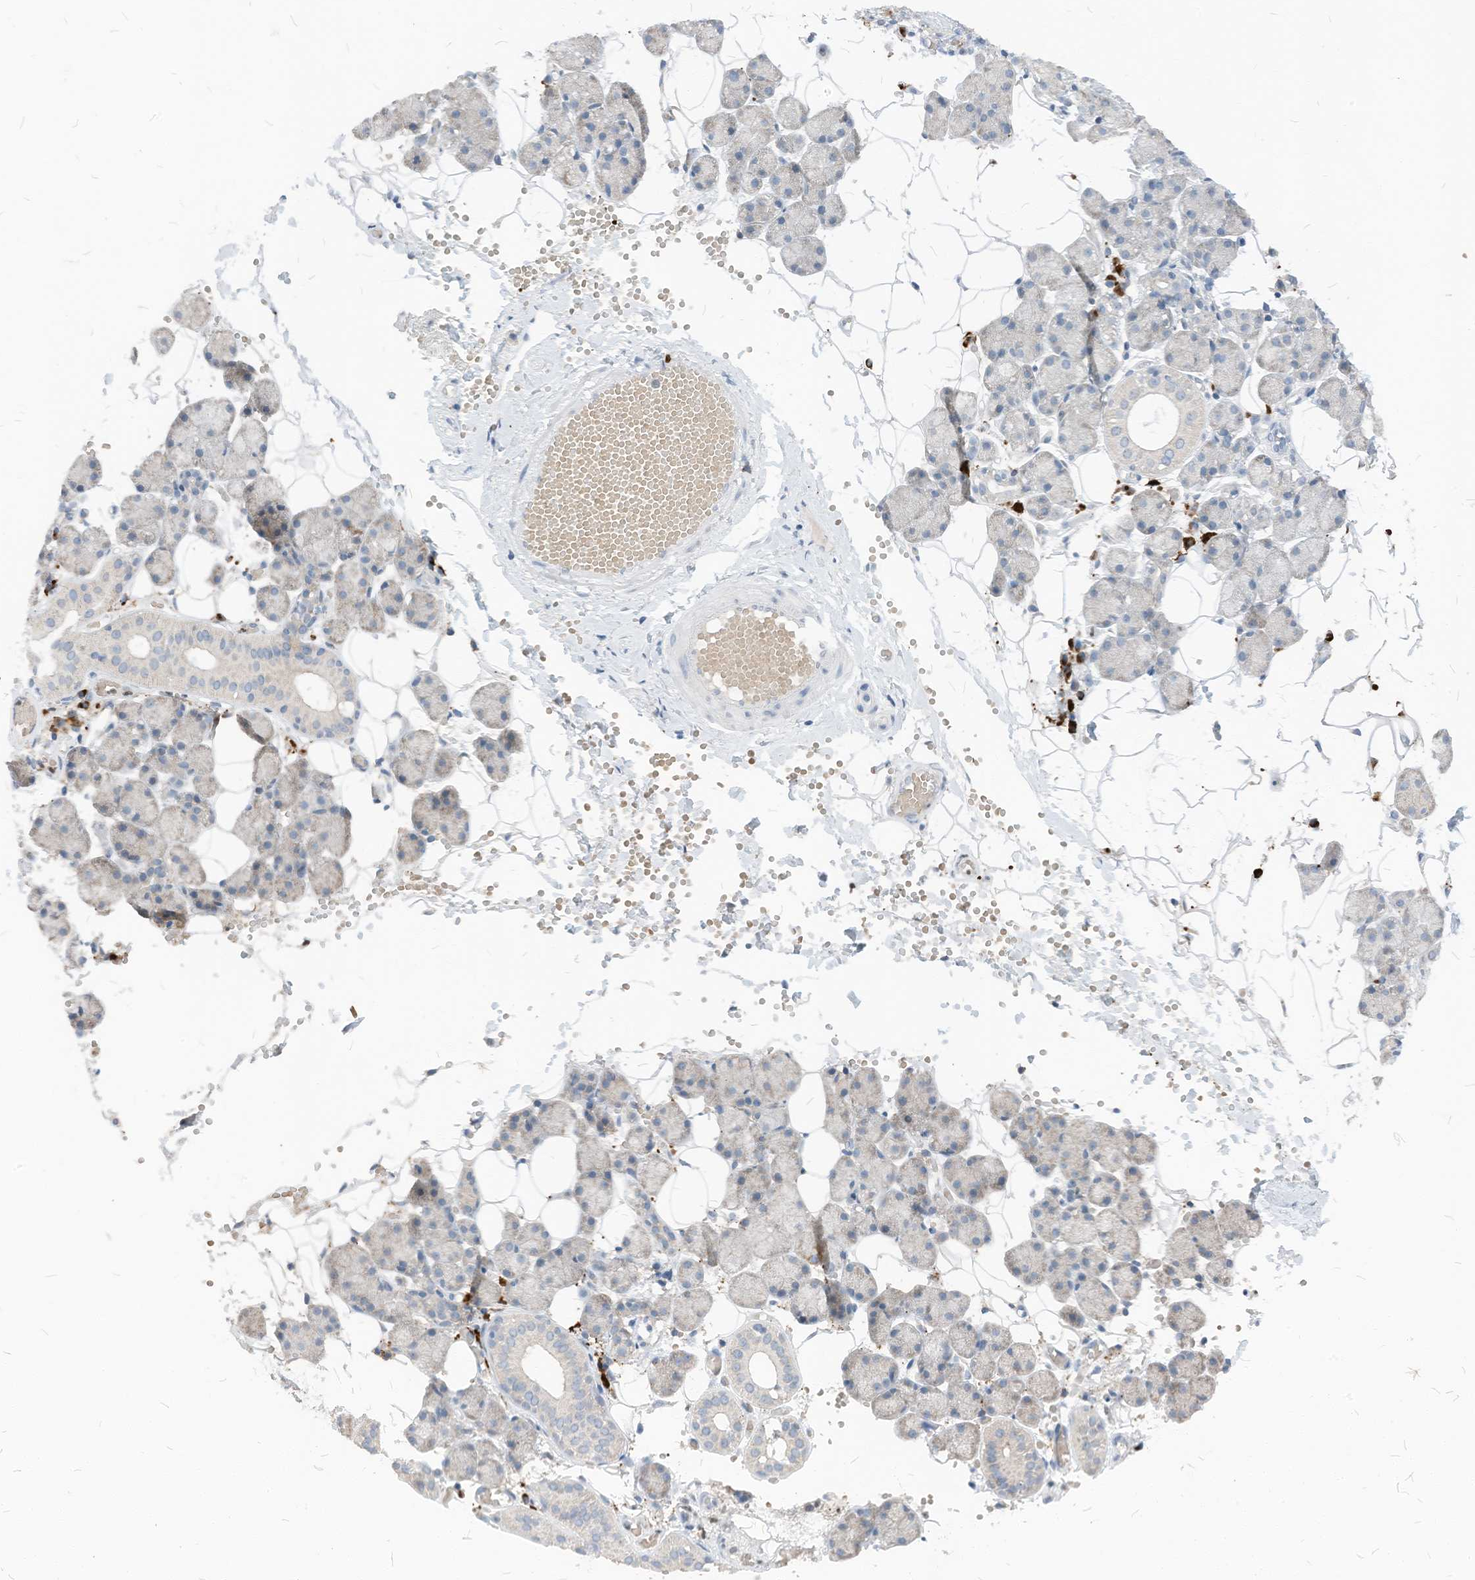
{"staining": {"intensity": "weak", "quantity": "<25%", "location": "cytoplasmic/membranous"}, "tissue": "salivary gland", "cell_type": "Glandular cells", "image_type": "normal", "snomed": [{"axis": "morphology", "description": "Normal tissue, NOS"}, {"axis": "topography", "description": "Salivary gland"}], "caption": "A high-resolution histopathology image shows immunohistochemistry (IHC) staining of benign salivary gland, which displays no significant expression in glandular cells.", "gene": "CHMP2B", "patient": {"sex": "female", "age": 33}}